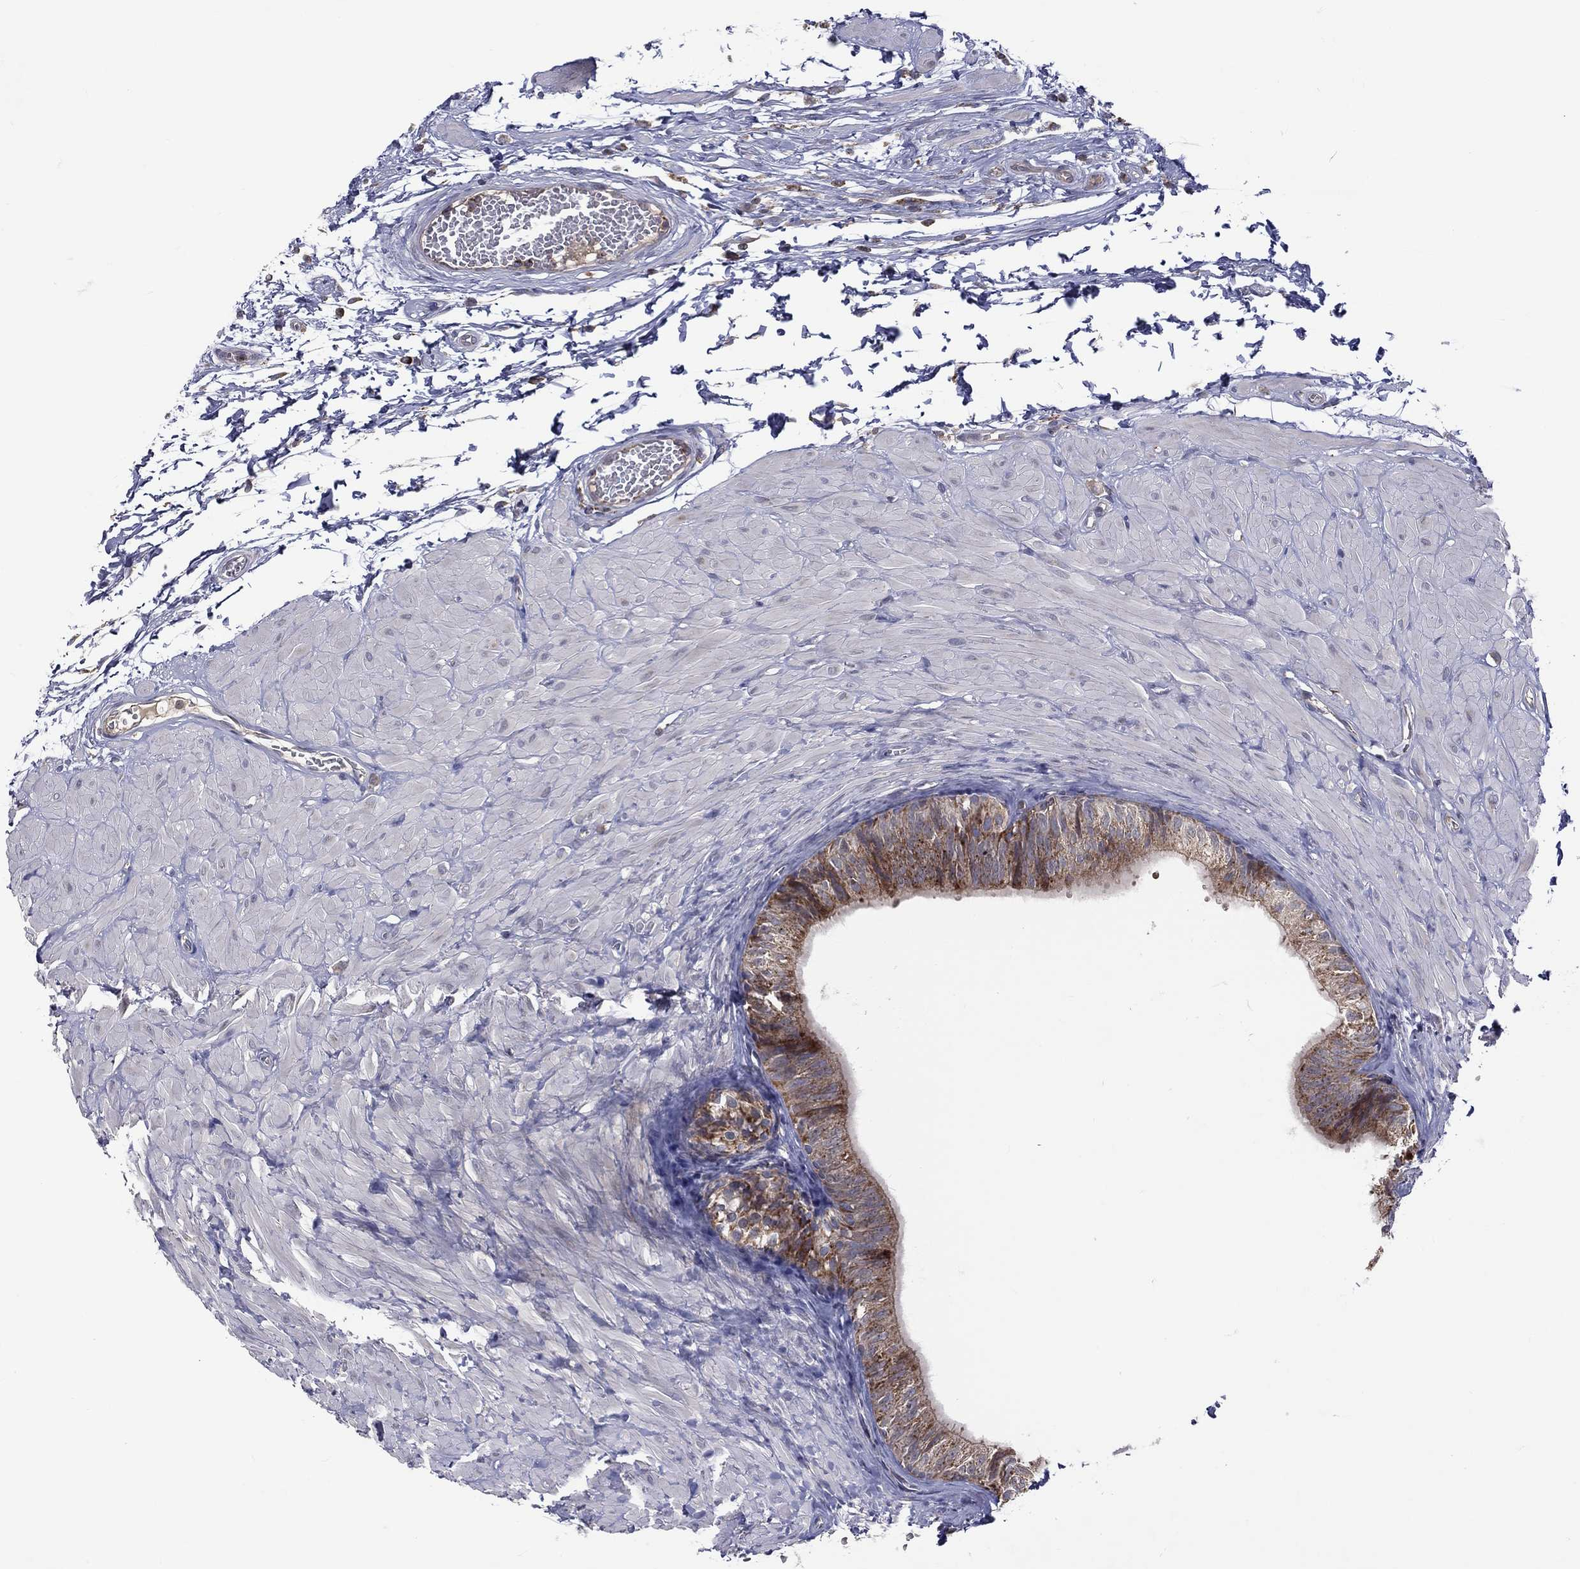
{"staining": {"intensity": "moderate", "quantity": "25%-75%", "location": "cytoplasmic/membranous"}, "tissue": "epididymis", "cell_type": "Glandular cells", "image_type": "normal", "snomed": [{"axis": "morphology", "description": "Normal tissue, NOS"}, {"axis": "topography", "description": "Epididymis"}, {"axis": "topography", "description": "Vas deferens"}], "caption": "IHC histopathology image of unremarkable epididymis: human epididymis stained using immunohistochemistry (IHC) exhibits medium levels of moderate protein expression localized specifically in the cytoplasmic/membranous of glandular cells, appearing as a cytoplasmic/membranous brown color.", "gene": "STARD3", "patient": {"sex": "male", "age": 23}}